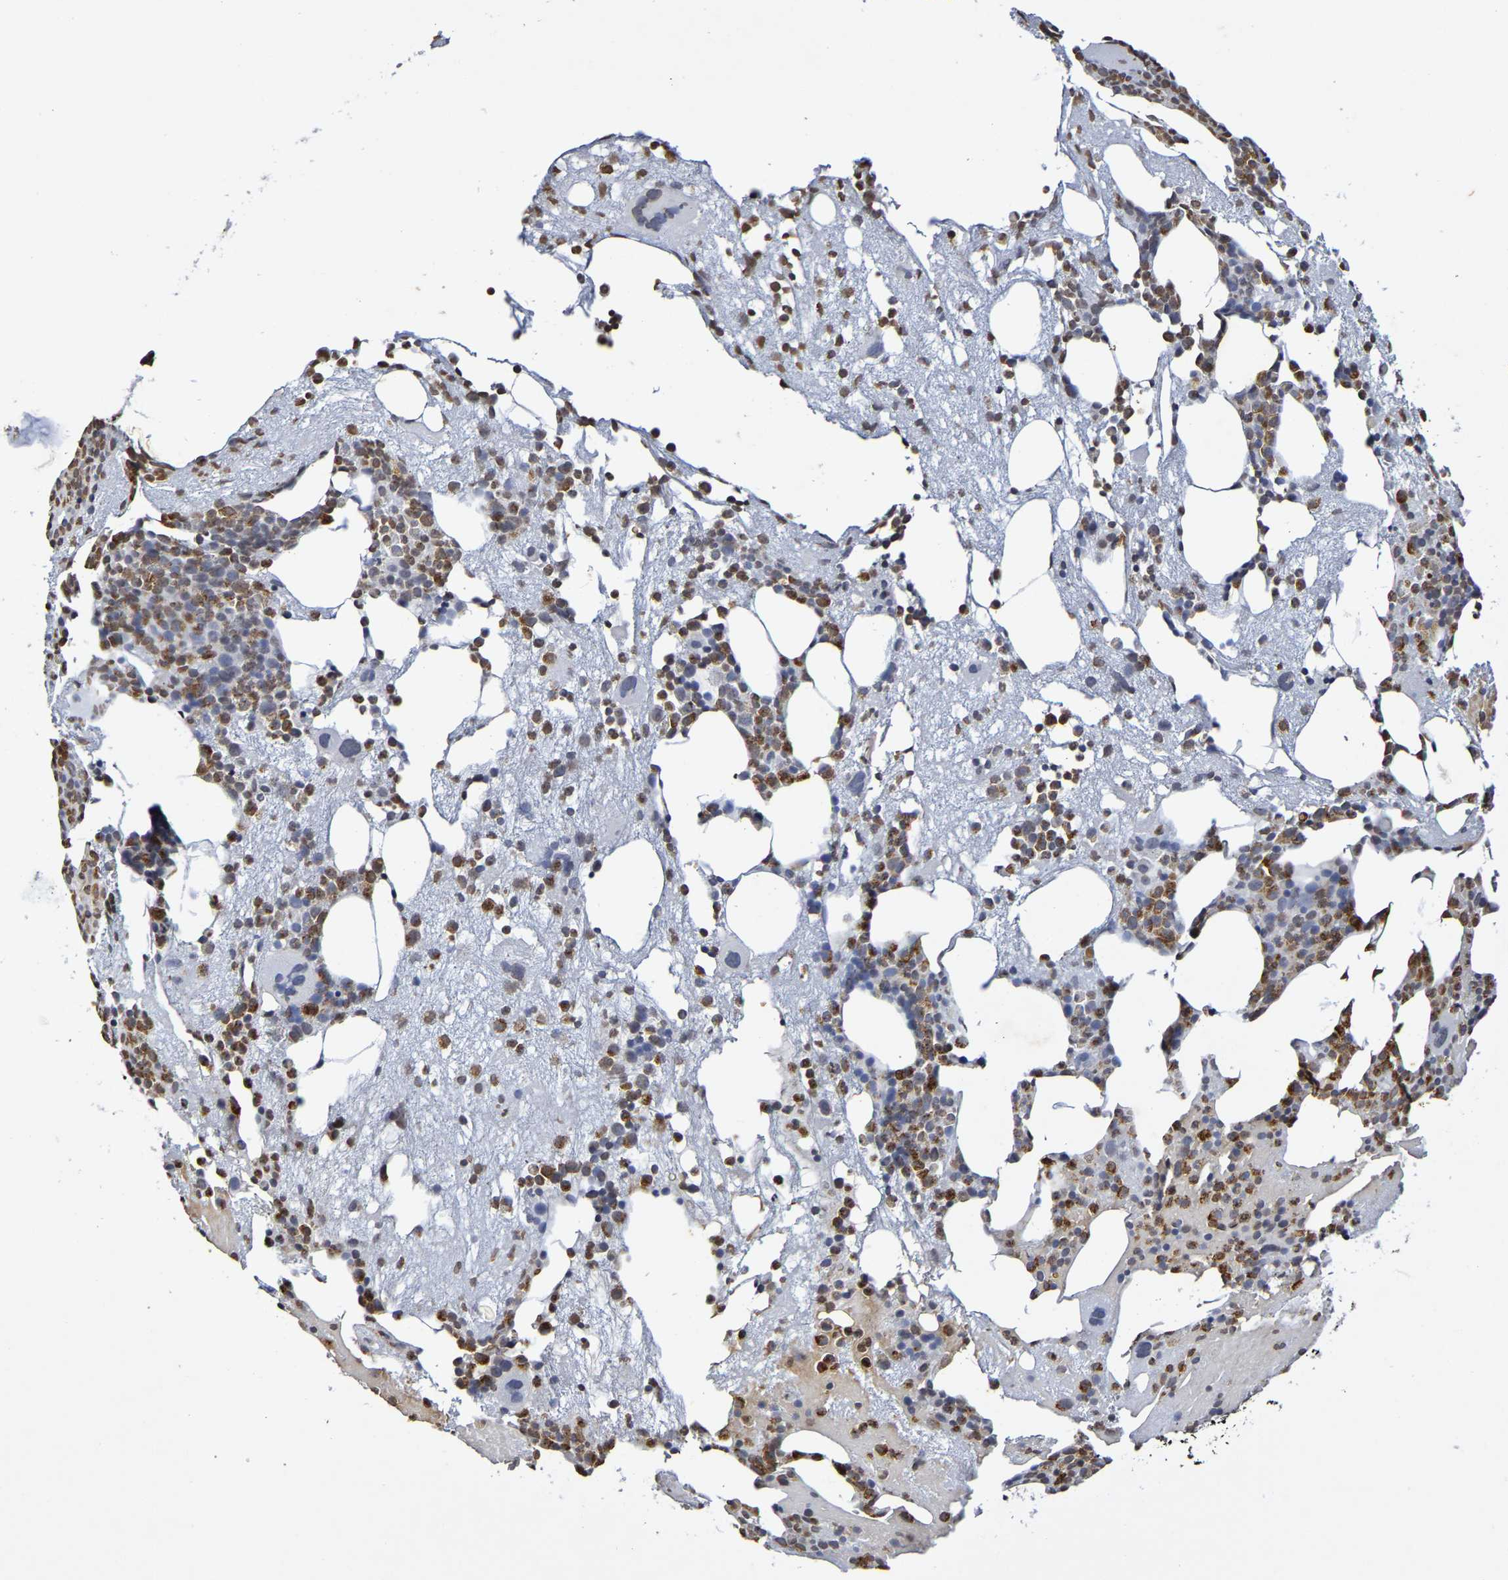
{"staining": {"intensity": "moderate", "quantity": ">75%", "location": "cytoplasmic/membranous,nuclear"}, "tissue": "bone marrow", "cell_type": "Hematopoietic cells", "image_type": "normal", "snomed": [{"axis": "morphology", "description": "Normal tissue, NOS"}, {"axis": "morphology", "description": "Inflammation, NOS"}, {"axis": "topography", "description": "Bone marrow"}], "caption": "Protein expression analysis of unremarkable human bone marrow reveals moderate cytoplasmic/membranous,nuclear staining in approximately >75% of hematopoietic cells.", "gene": "ATF4", "patient": {"sex": "male", "age": 43}}